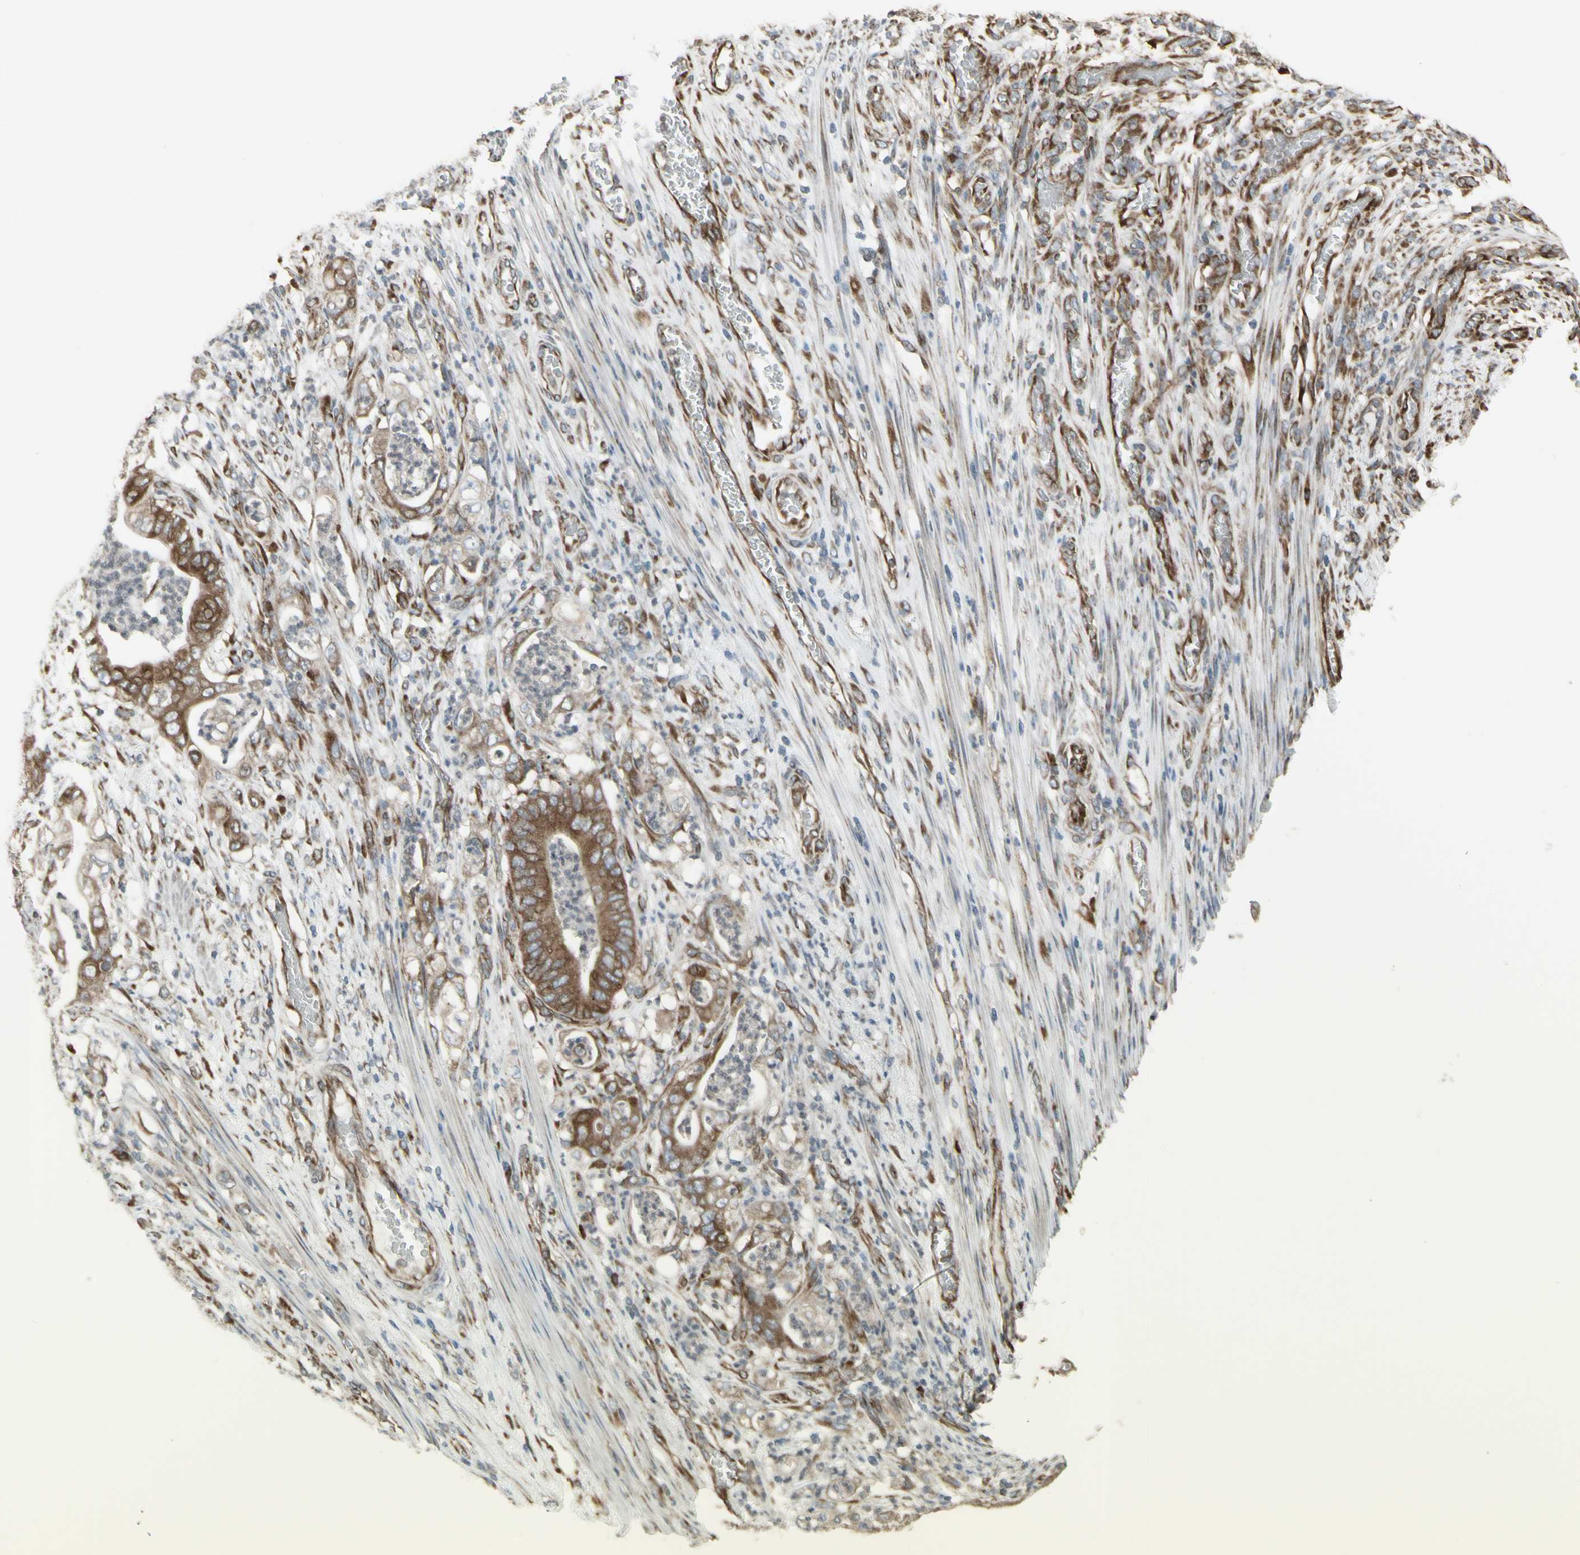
{"staining": {"intensity": "moderate", "quantity": ">75%", "location": "cytoplasmic/membranous"}, "tissue": "stomach cancer", "cell_type": "Tumor cells", "image_type": "cancer", "snomed": [{"axis": "morphology", "description": "Adenocarcinoma, NOS"}, {"axis": "topography", "description": "Stomach"}], "caption": "Immunohistochemical staining of stomach cancer reveals moderate cytoplasmic/membranous protein positivity in approximately >75% of tumor cells.", "gene": "FKBP3", "patient": {"sex": "female", "age": 73}}